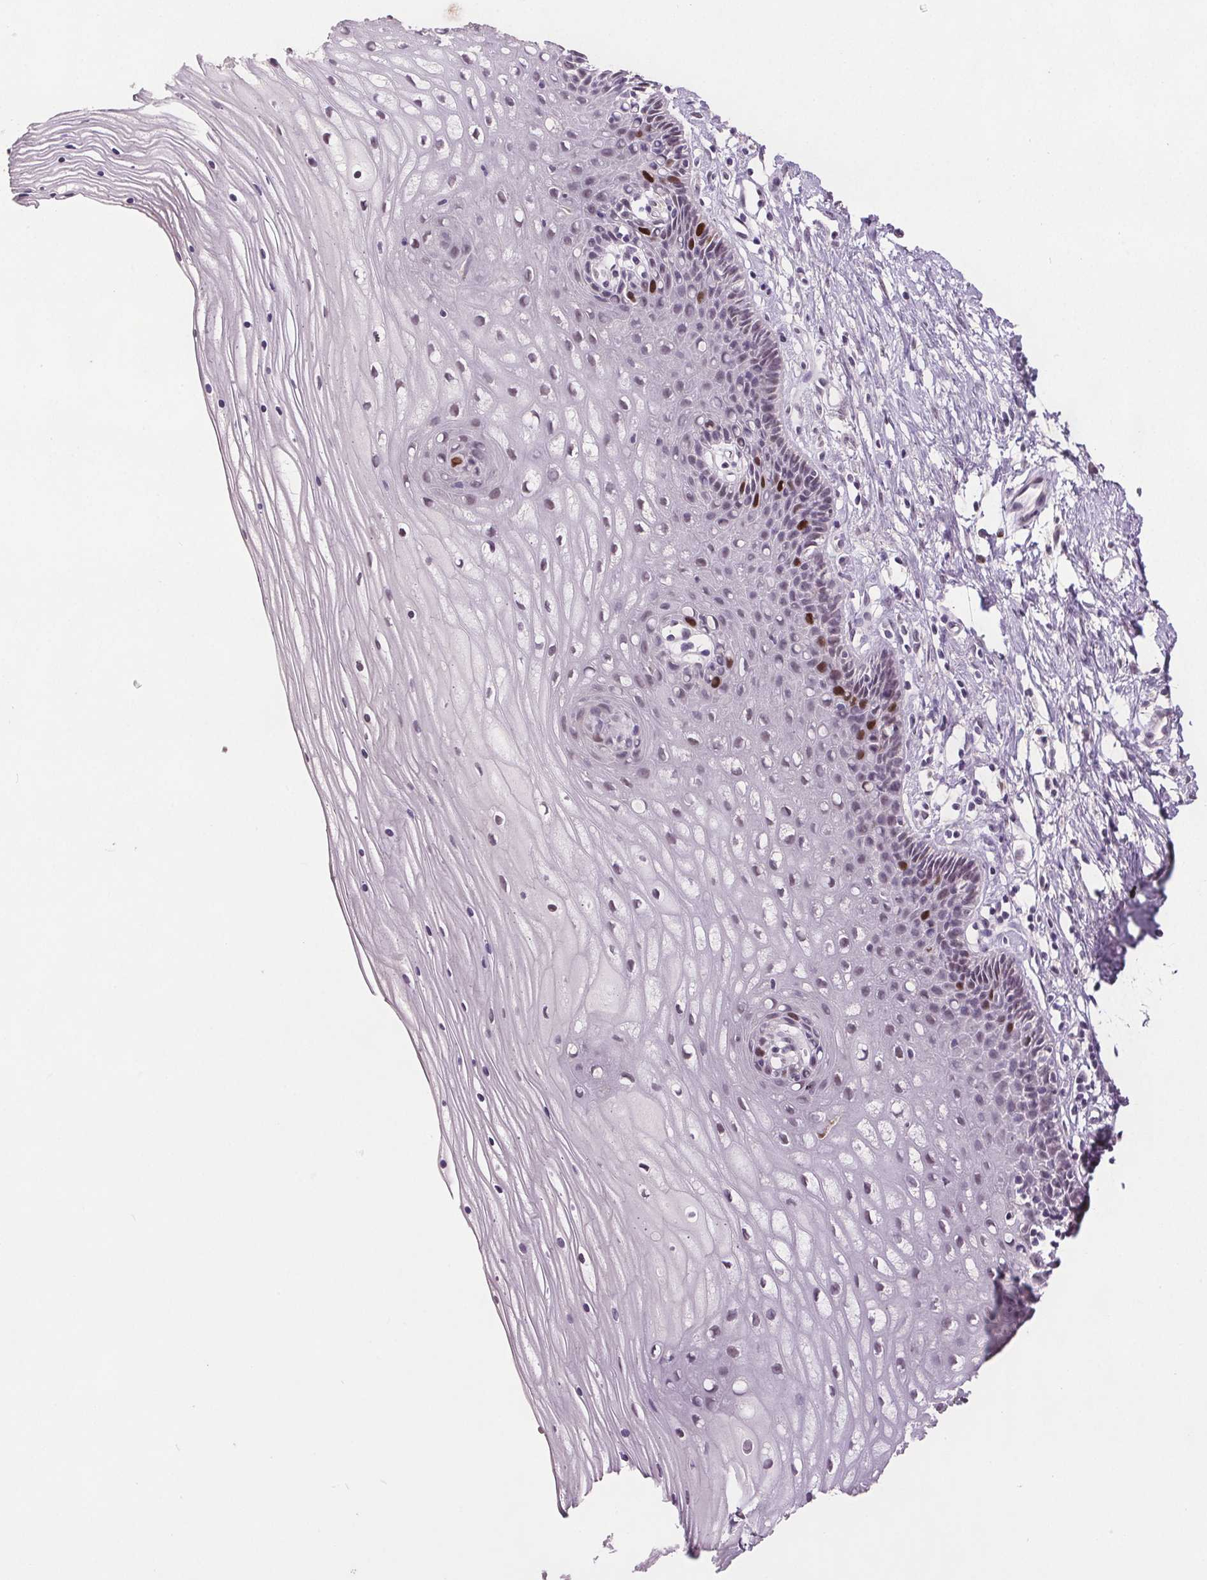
{"staining": {"intensity": "negative", "quantity": "none", "location": "none"}, "tissue": "cervix", "cell_type": "Glandular cells", "image_type": "normal", "snomed": [{"axis": "morphology", "description": "Normal tissue, NOS"}, {"axis": "topography", "description": "Cervix"}], "caption": "Immunohistochemistry of normal human cervix demonstrates no staining in glandular cells. (Stains: DAB IHC with hematoxylin counter stain, Microscopy: brightfield microscopy at high magnification).", "gene": "CENPF", "patient": {"sex": "female", "age": 35}}